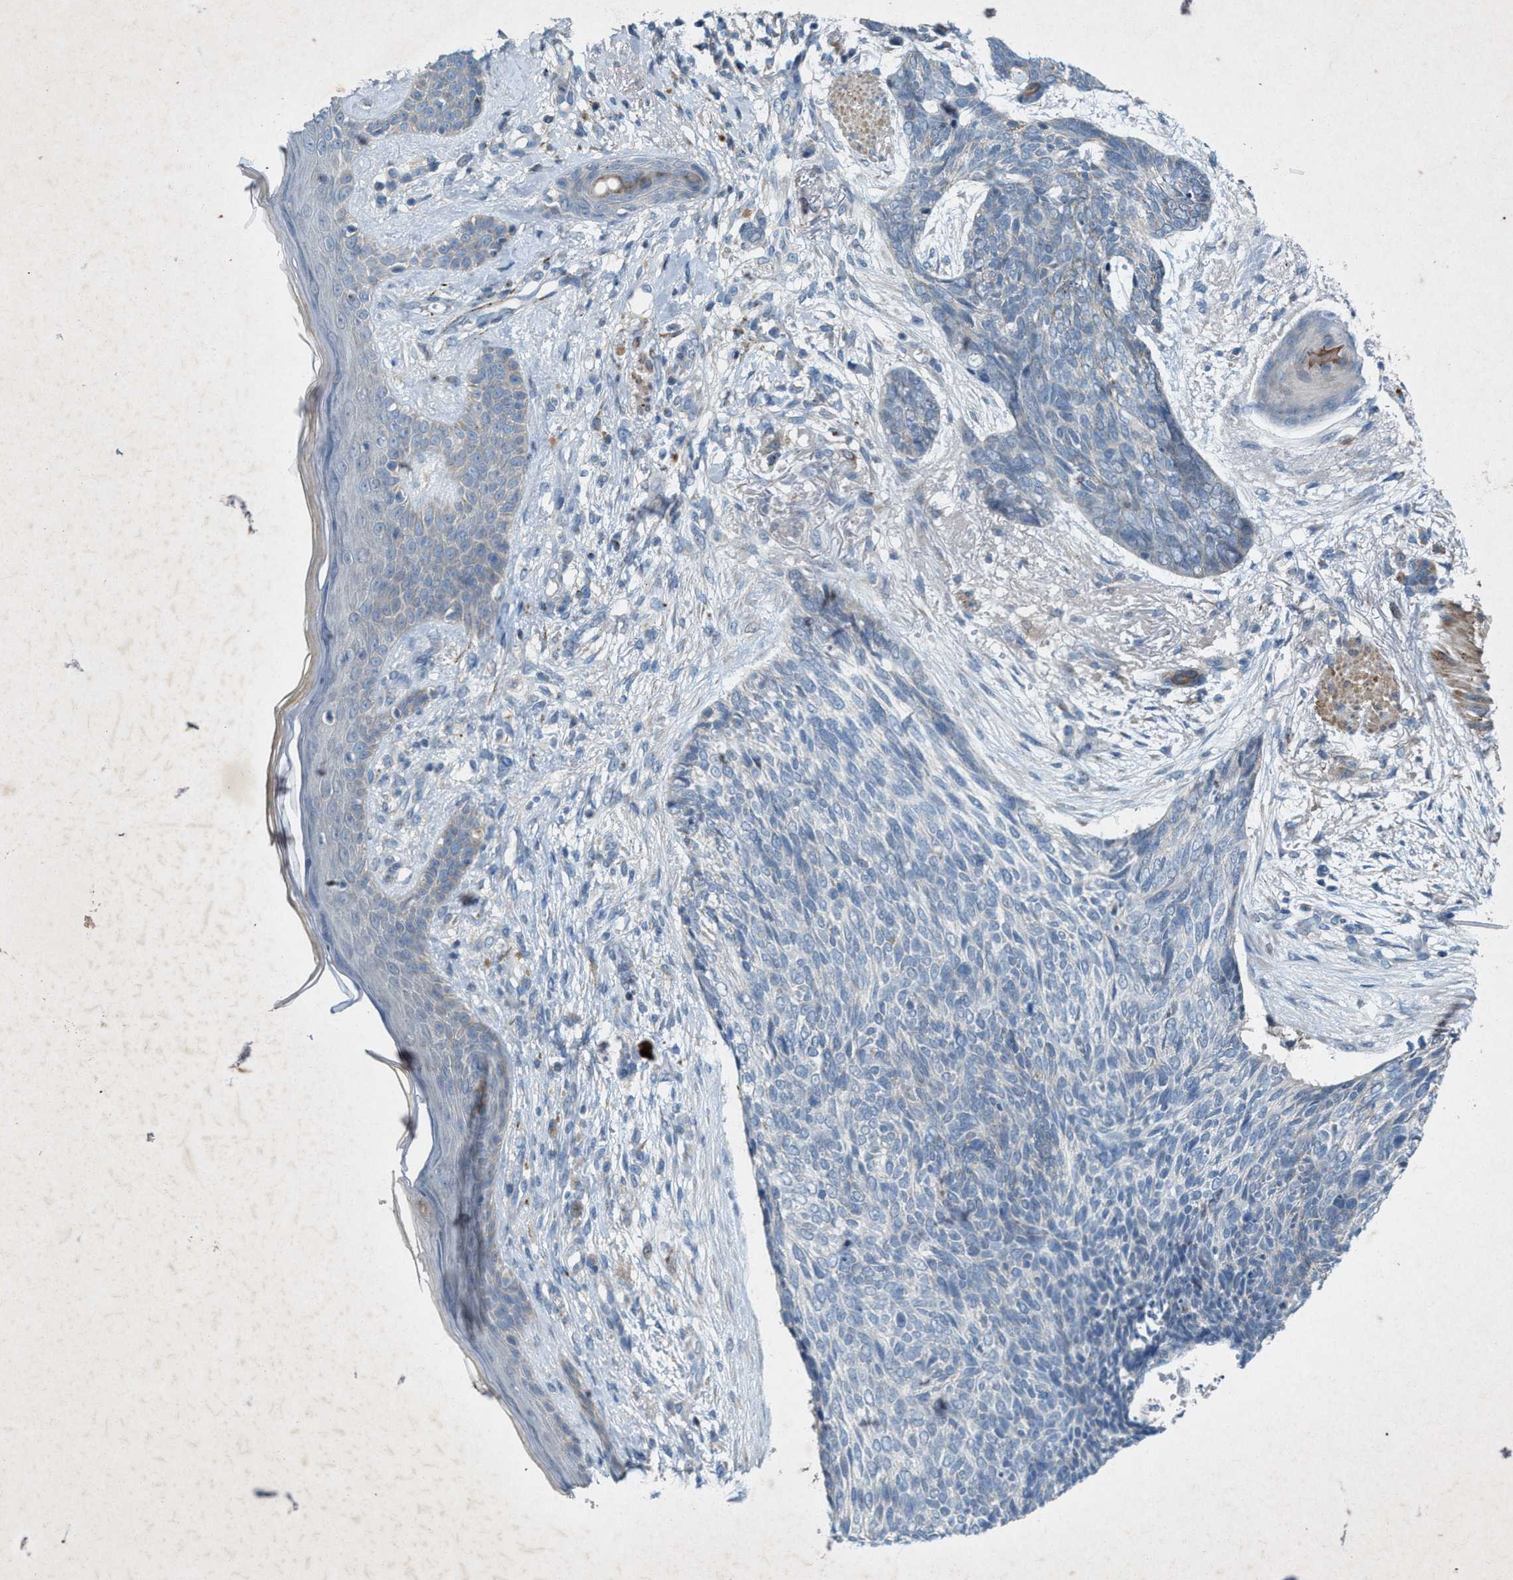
{"staining": {"intensity": "negative", "quantity": "none", "location": "none"}, "tissue": "skin cancer", "cell_type": "Tumor cells", "image_type": "cancer", "snomed": [{"axis": "morphology", "description": "Basal cell carcinoma"}, {"axis": "topography", "description": "Skin"}], "caption": "Micrograph shows no protein positivity in tumor cells of skin basal cell carcinoma tissue.", "gene": "URGCP", "patient": {"sex": "female", "age": 84}}